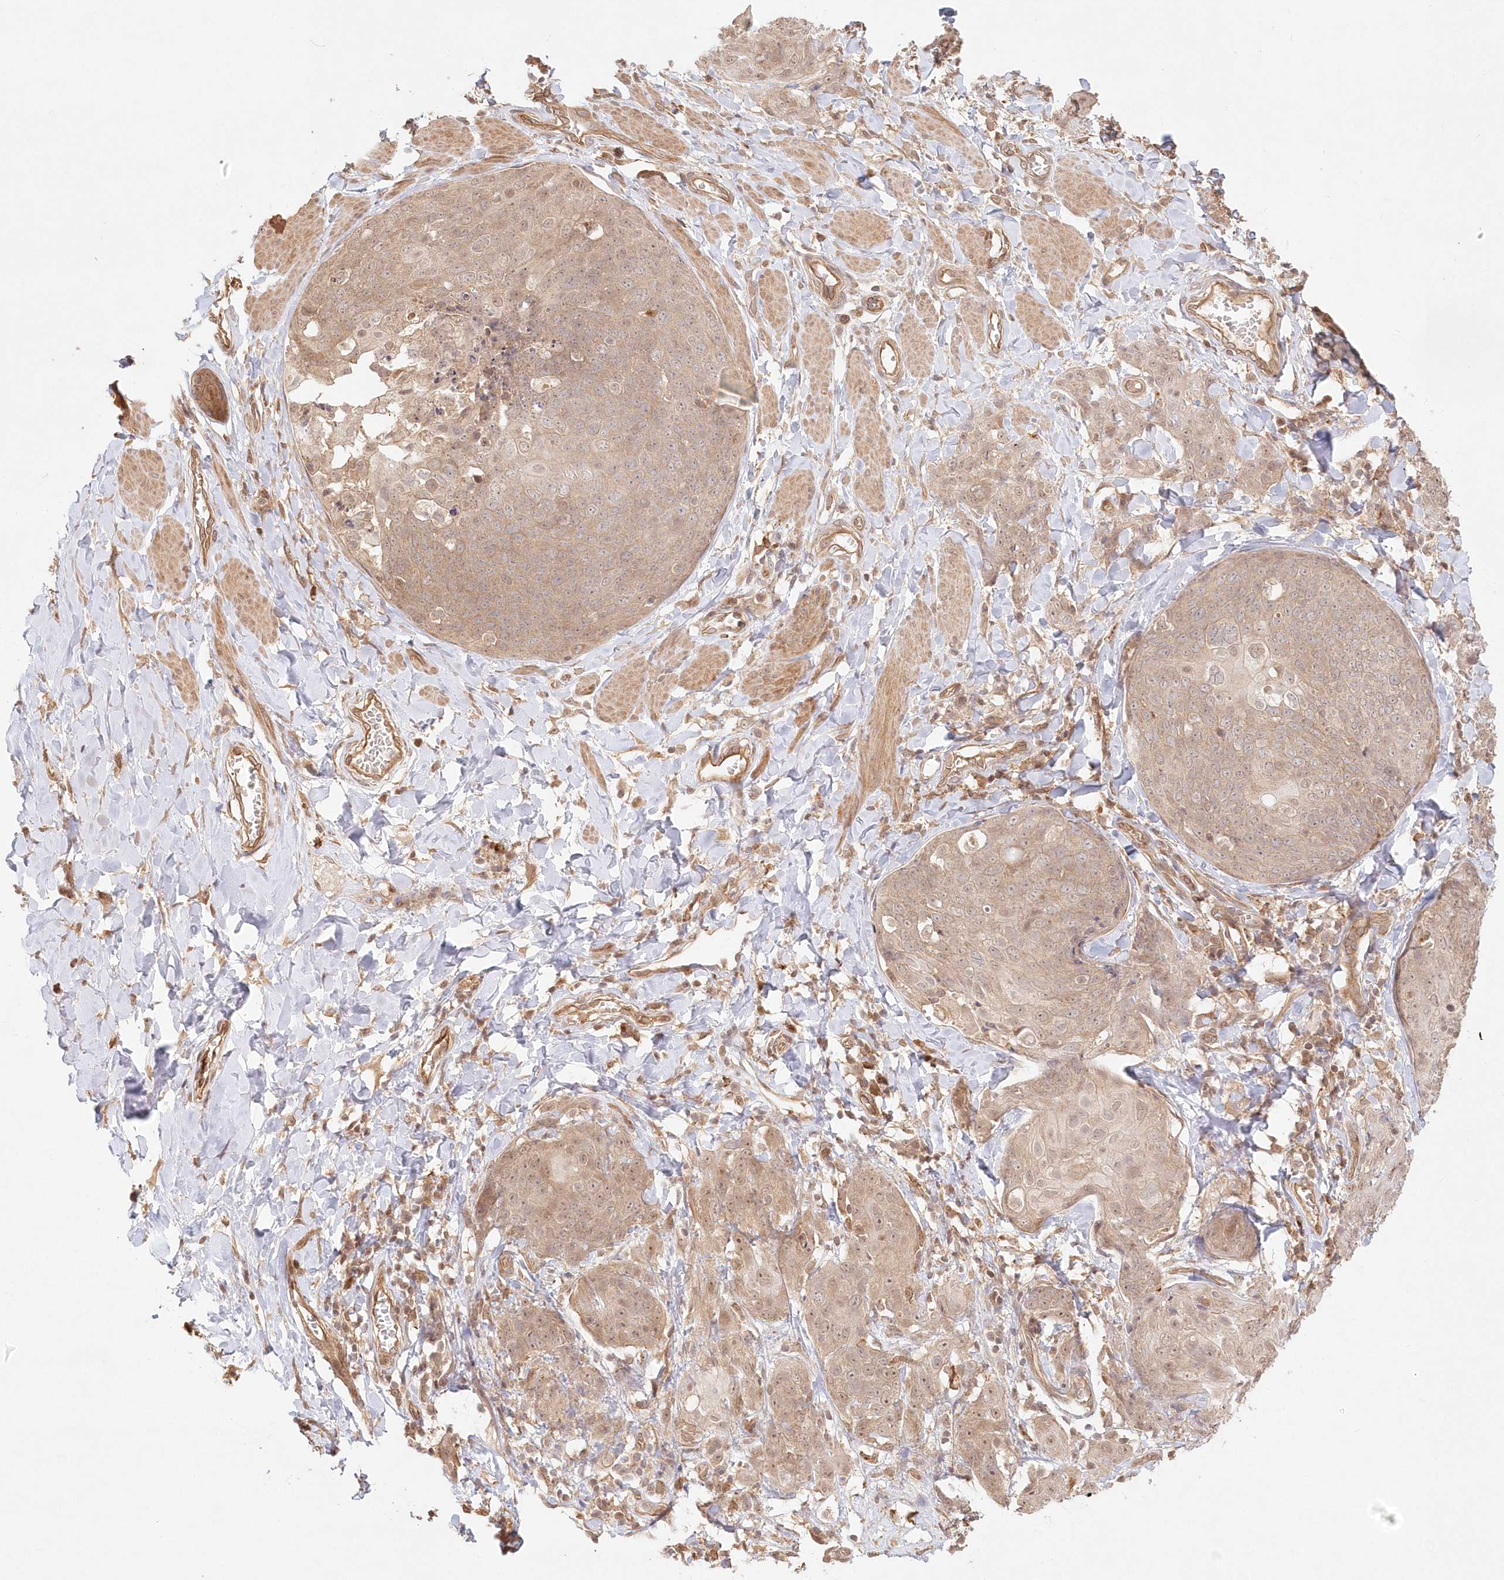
{"staining": {"intensity": "weak", "quantity": ">75%", "location": "cytoplasmic/membranous,nuclear"}, "tissue": "skin cancer", "cell_type": "Tumor cells", "image_type": "cancer", "snomed": [{"axis": "morphology", "description": "Squamous cell carcinoma, NOS"}, {"axis": "topography", "description": "Skin"}, {"axis": "topography", "description": "Vulva"}], "caption": "The image reveals staining of squamous cell carcinoma (skin), revealing weak cytoplasmic/membranous and nuclear protein staining (brown color) within tumor cells.", "gene": "KIAA0232", "patient": {"sex": "female", "age": 85}}